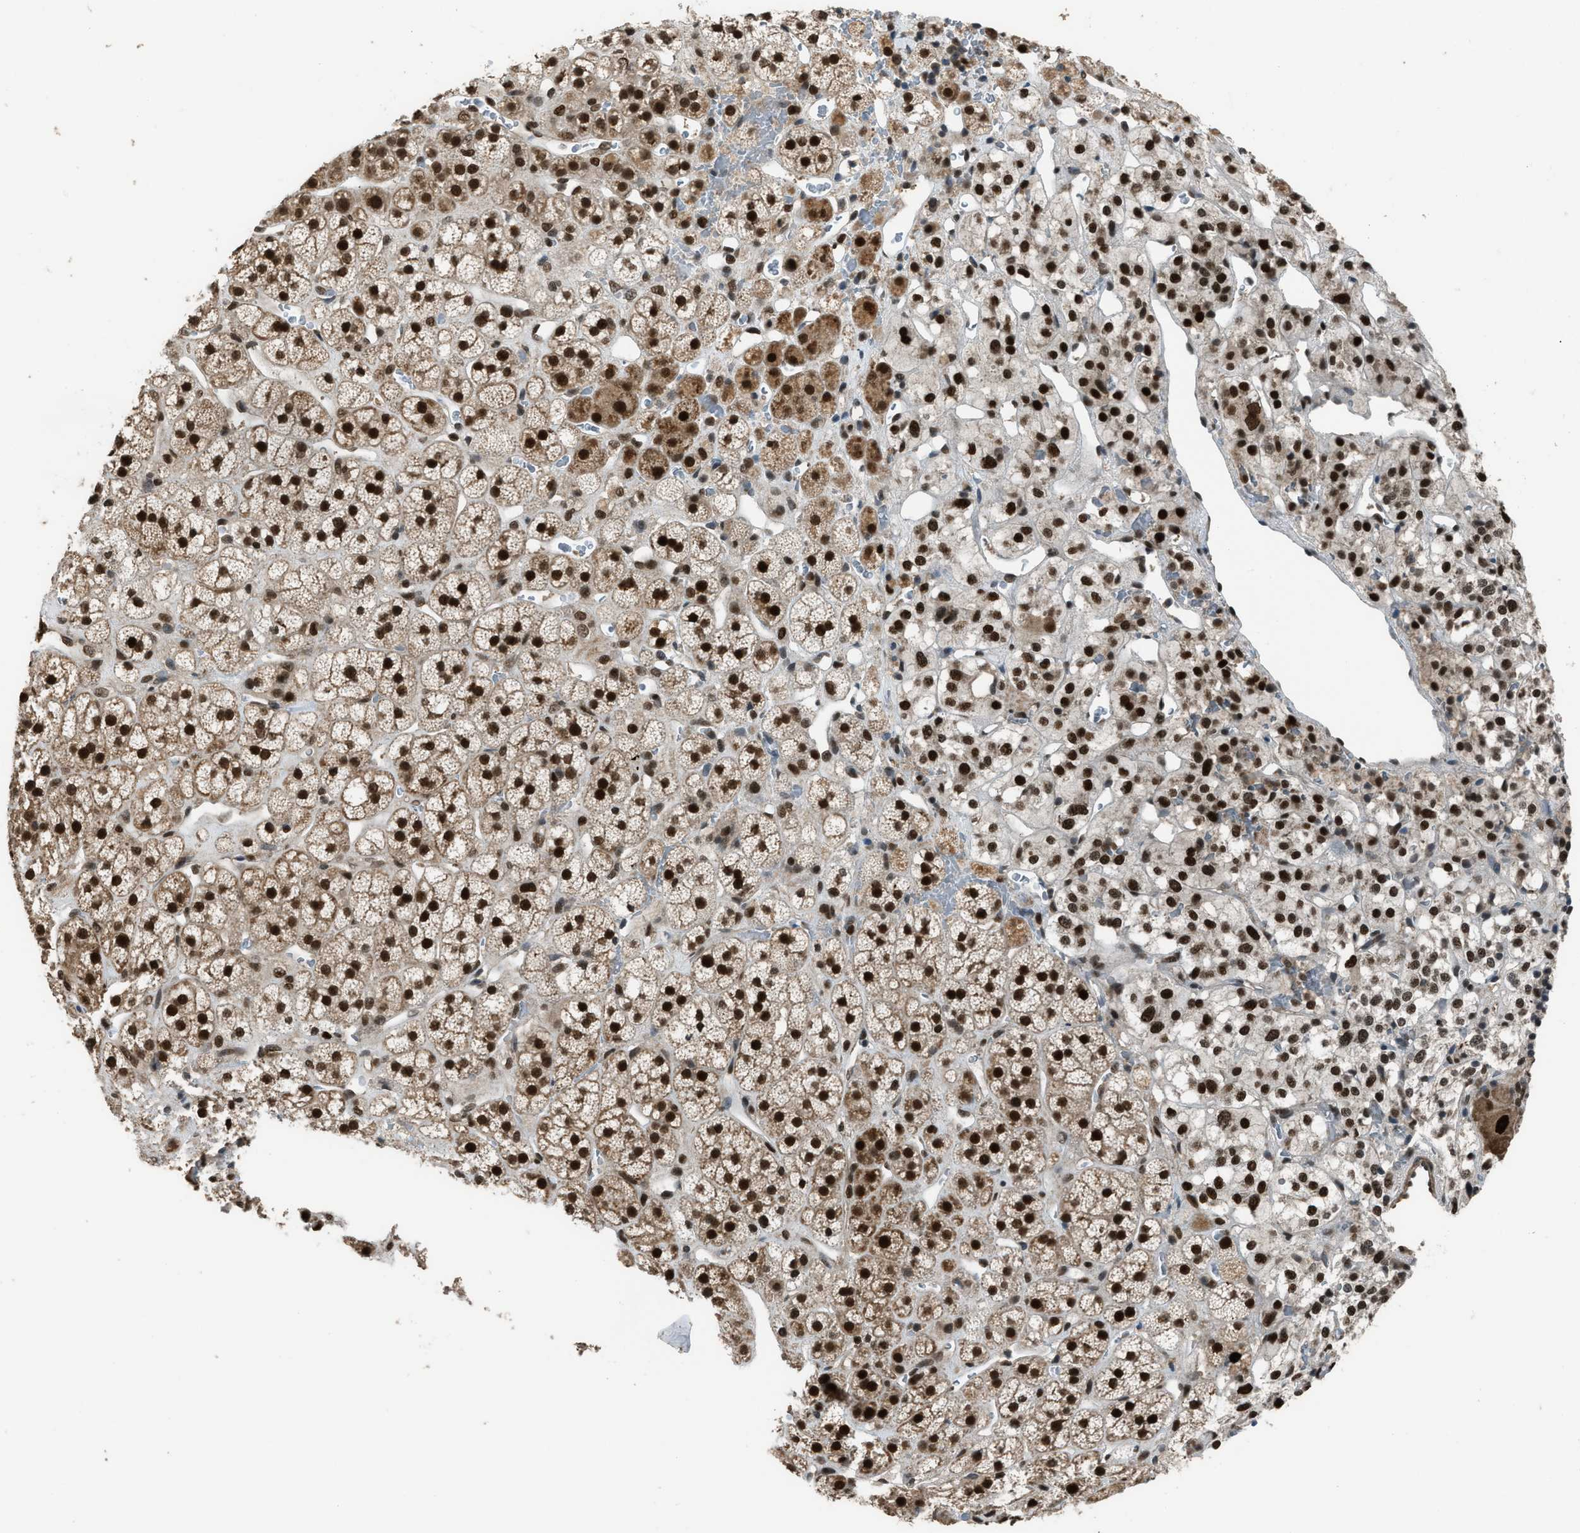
{"staining": {"intensity": "strong", "quantity": ">75%", "location": "cytoplasmic/membranous,nuclear"}, "tissue": "adrenal gland", "cell_type": "Glandular cells", "image_type": "normal", "snomed": [{"axis": "morphology", "description": "Normal tissue, NOS"}, {"axis": "topography", "description": "Adrenal gland"}], "caption": "IHC micrograph of benign adrenal gland: human adrenal gland stained using immunohistochemistry shows high levels of strong protein expression localized specifically in the cytoplasmic/membranous,nuclear of glandular cells, appearing as a cytoplasmic/membranous,nuclear brown color.", "gene": "KPNA6", "patient": {"sex": "male", "age": 56}}